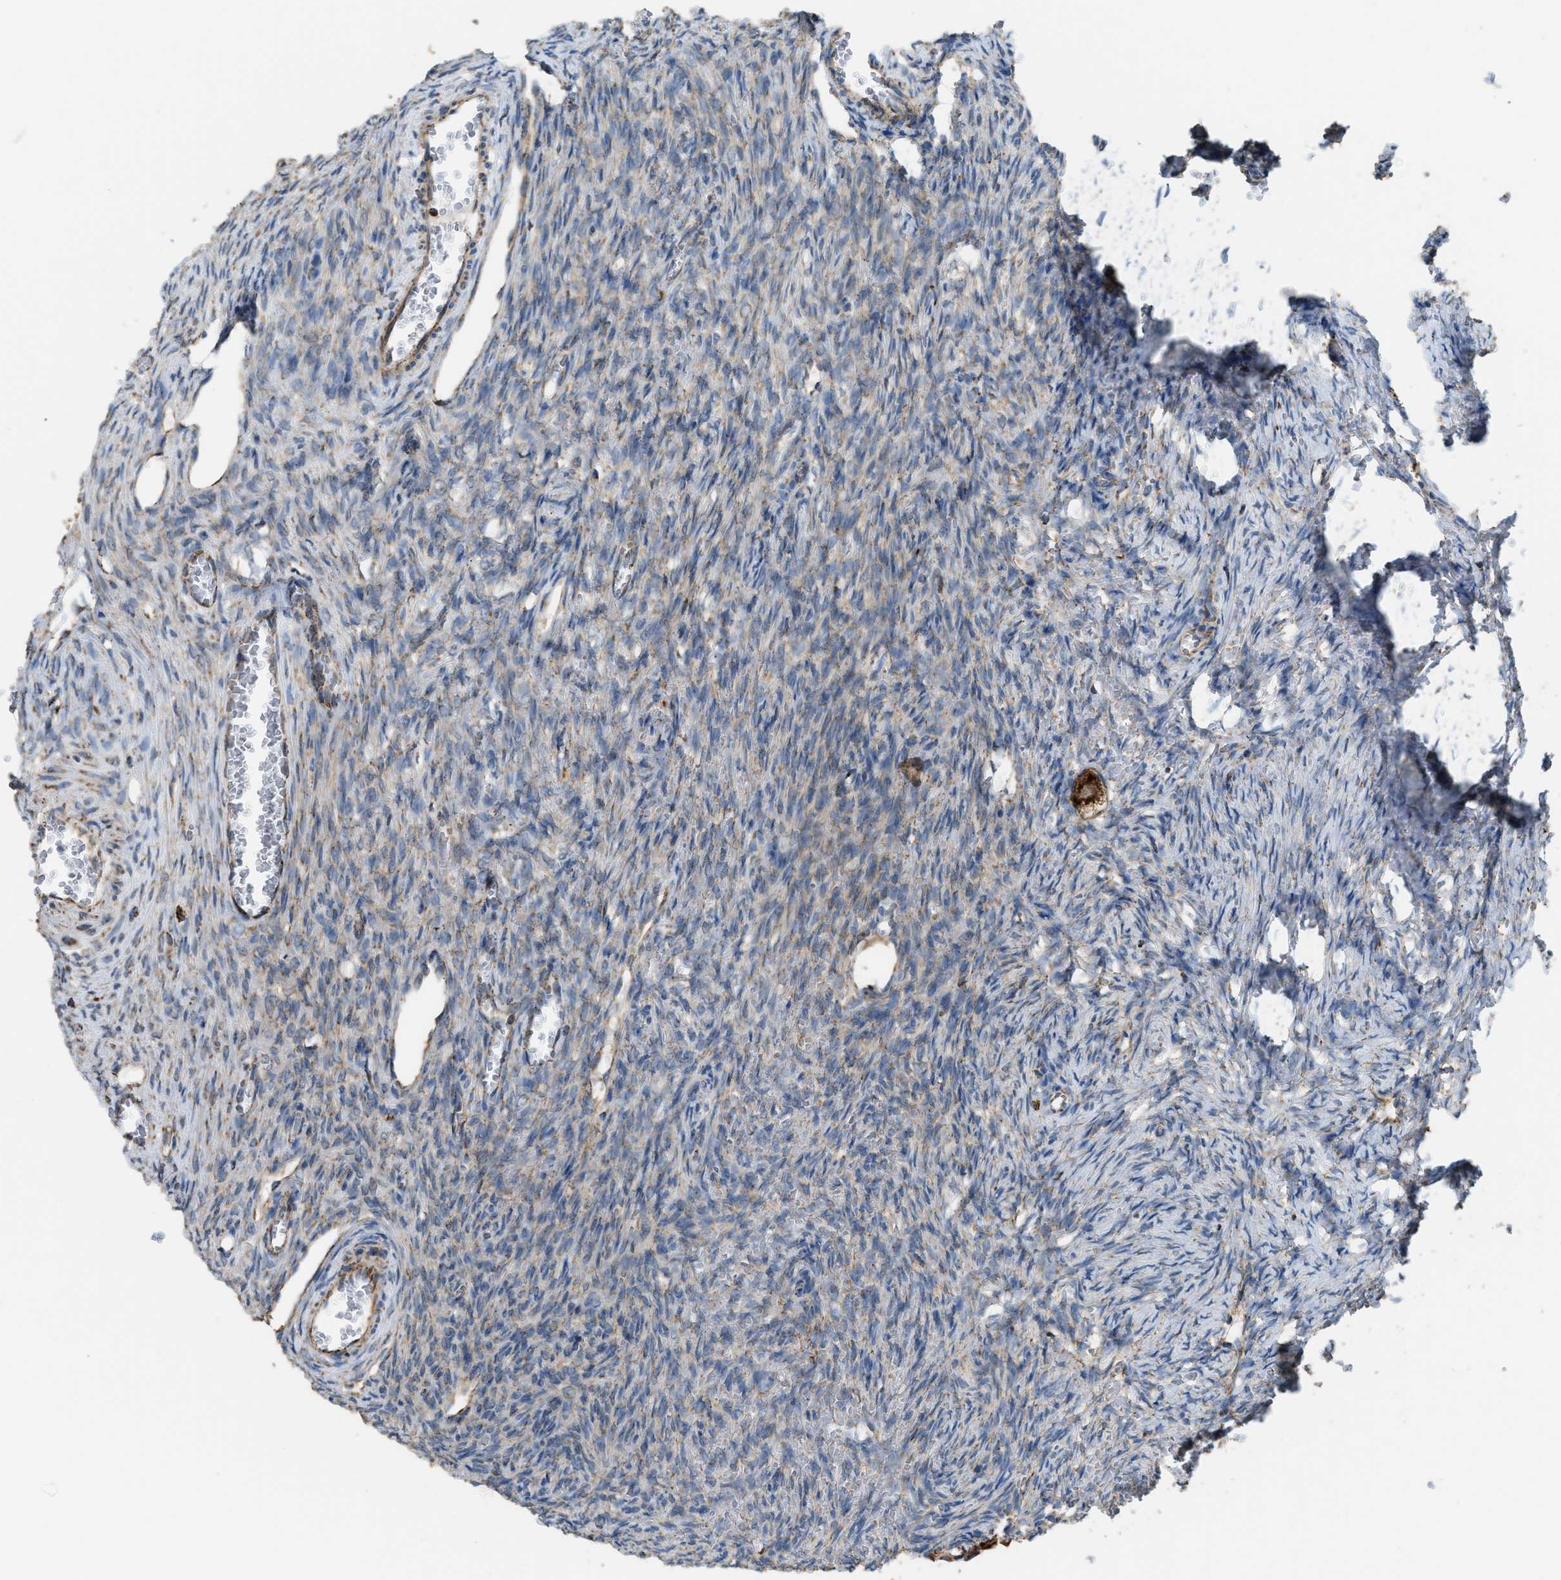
{"staining": {"intensity": "moderate", "quantity": "<25%", "location": "cytoplasmic/membranous"}, "tissue": "ovary", "cell_type": "Follicle cells", "image_type": "normal", "snomed": [{"axis": "morphology", "description": "Normal tissue, NOS"}, {"axis": "topography", "description": "Ovary"}], "caption": "High-power microscopy captured an immunohistochemistry image of normal ovary, revealing moderate cytoplasmic/membranous expression in approximately <25% of follicle cells.", "gene": "ETFB", "patient": {"sex": "female", "age": 27}}